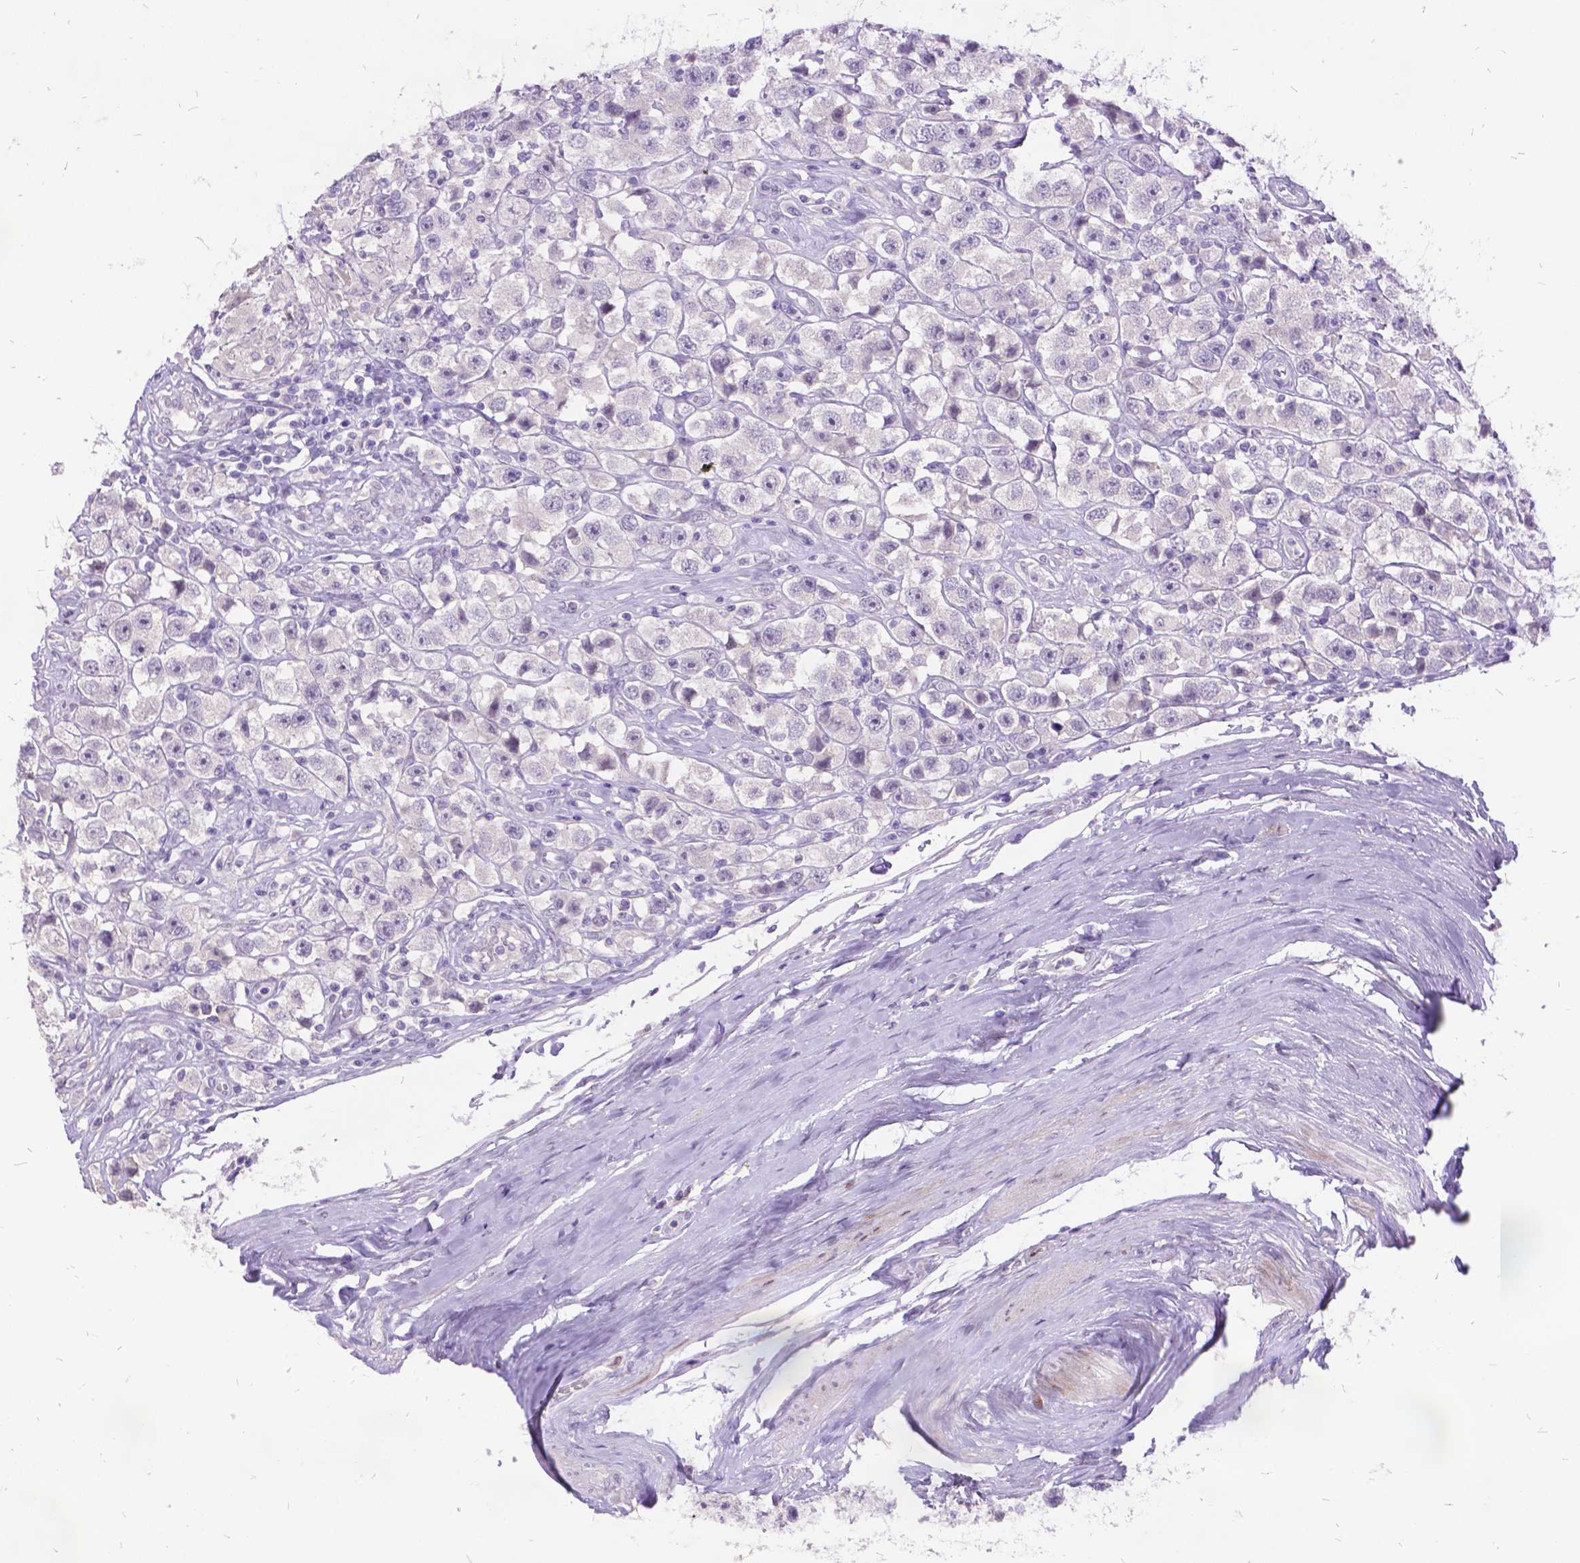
{"staining": {"intensity": "negative", "quantity": "none", "location": "none"}, "tissue": "testis cancer", "cell_type": "Tumor cells", "image_type": "cancer", "snomed": [{"axis": "morphology", "description": "Seminoma, NOS"}, {"axis": "topography", "description": "Testis"}], "caption": "Tumor cells show no significant positivity in testis seminoma.", "gene": "ITGB6", "patient": {"sex": "male", "age": 45}}